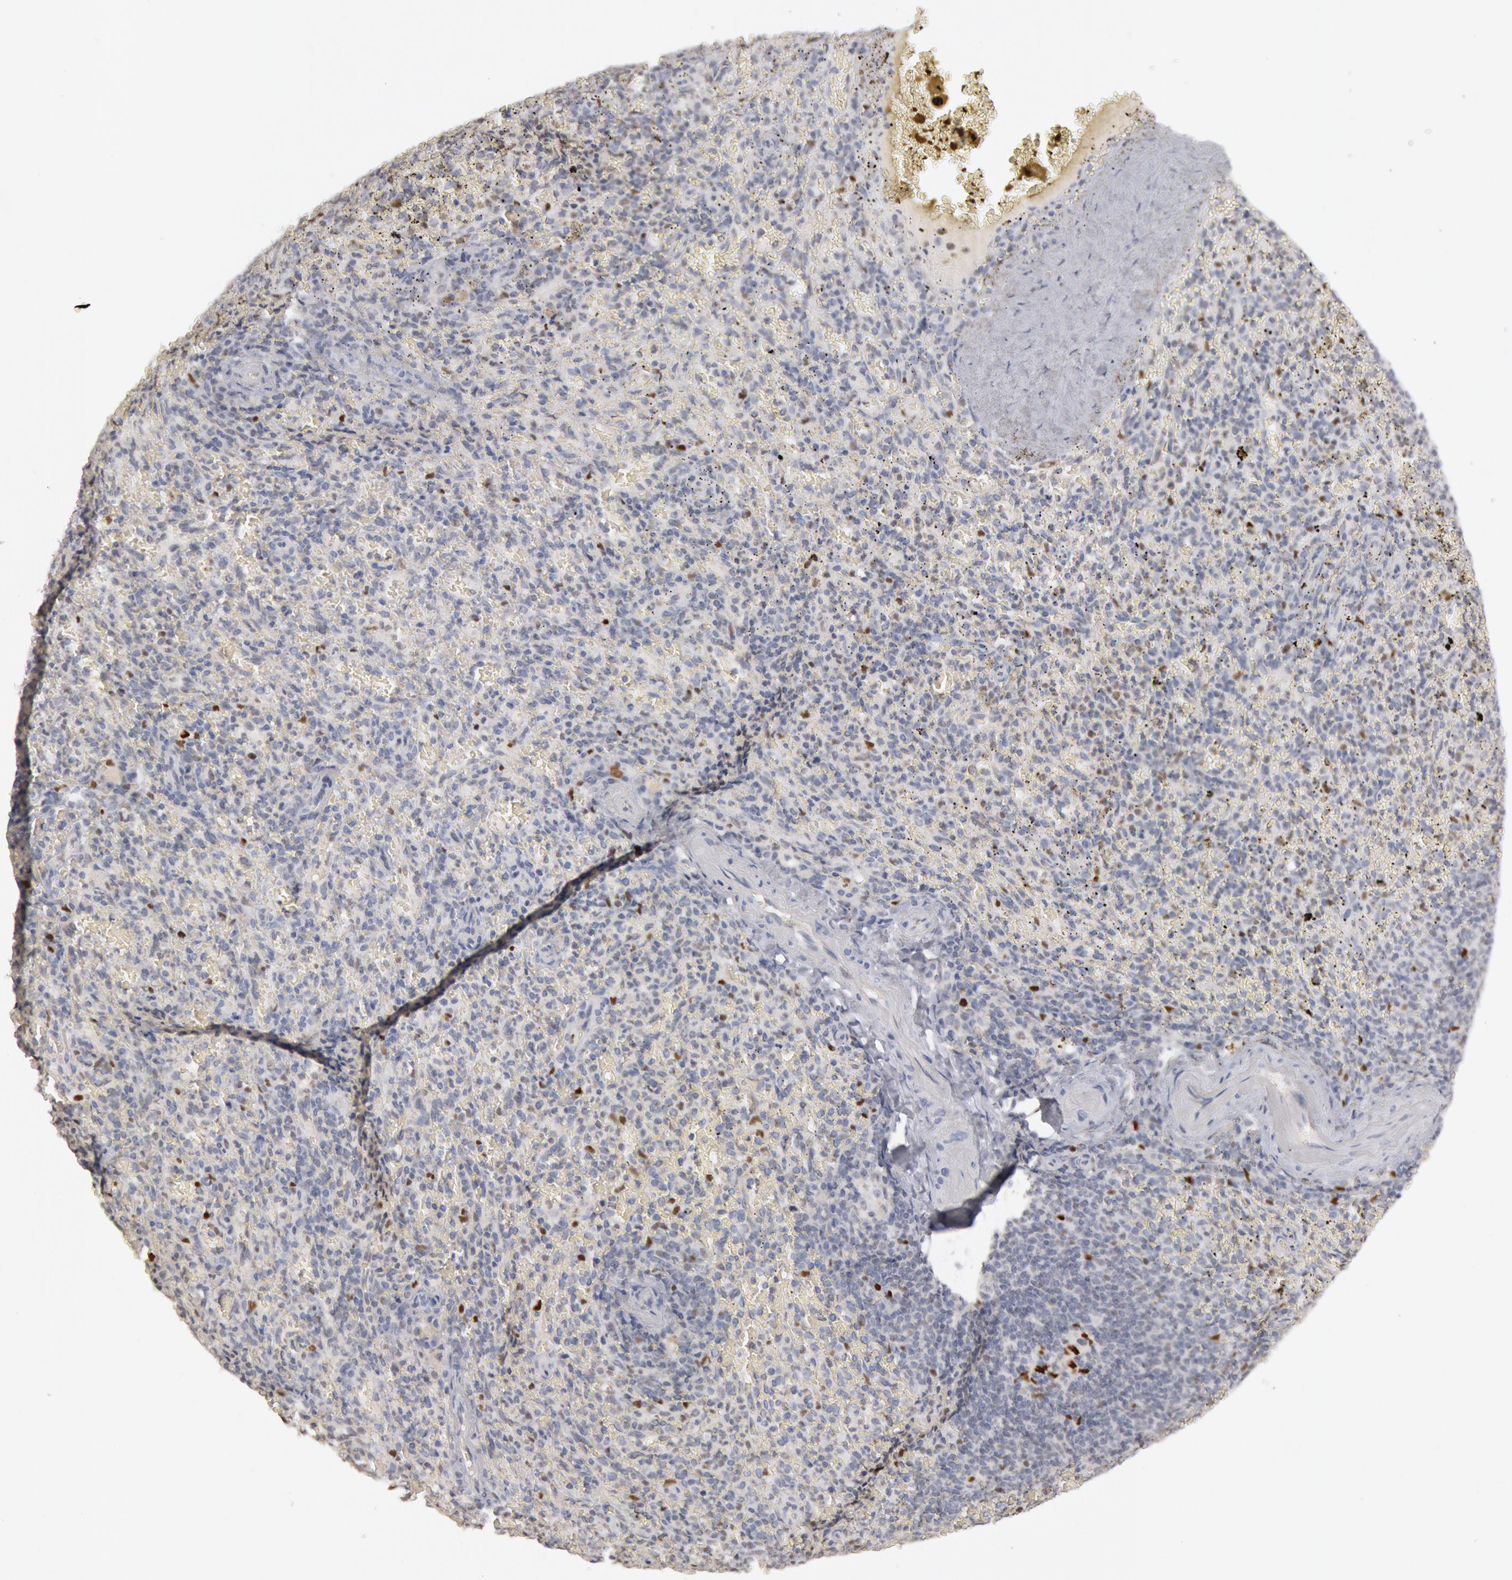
{"staining": {"intensity": "moderate", "quantity": "<25%", "location": "nuclear"}, "tissue": "spleen", "cell_type": "Cells in red pulp", "image_type": "normal", "snomed": [{"axis": "morphology", "description": "Normal tissue, NOS"}, {"axis": "topography", "description": "Spleen"}], "caption": "Immunohistochemistry staining of unremarkable spleen, which reveals low levels of moderate nuclear positivity in about <25% of cells in red pulp indicating moderate nuclear protein staining. The staining was performed using DAB (3,3'-diaminobenzidine) (brown) for protein detection and nuclei were counterstained in hematoxylin (blue).", "gene": "WDHD1", "patient": {"sex": "female", "age": 50}}